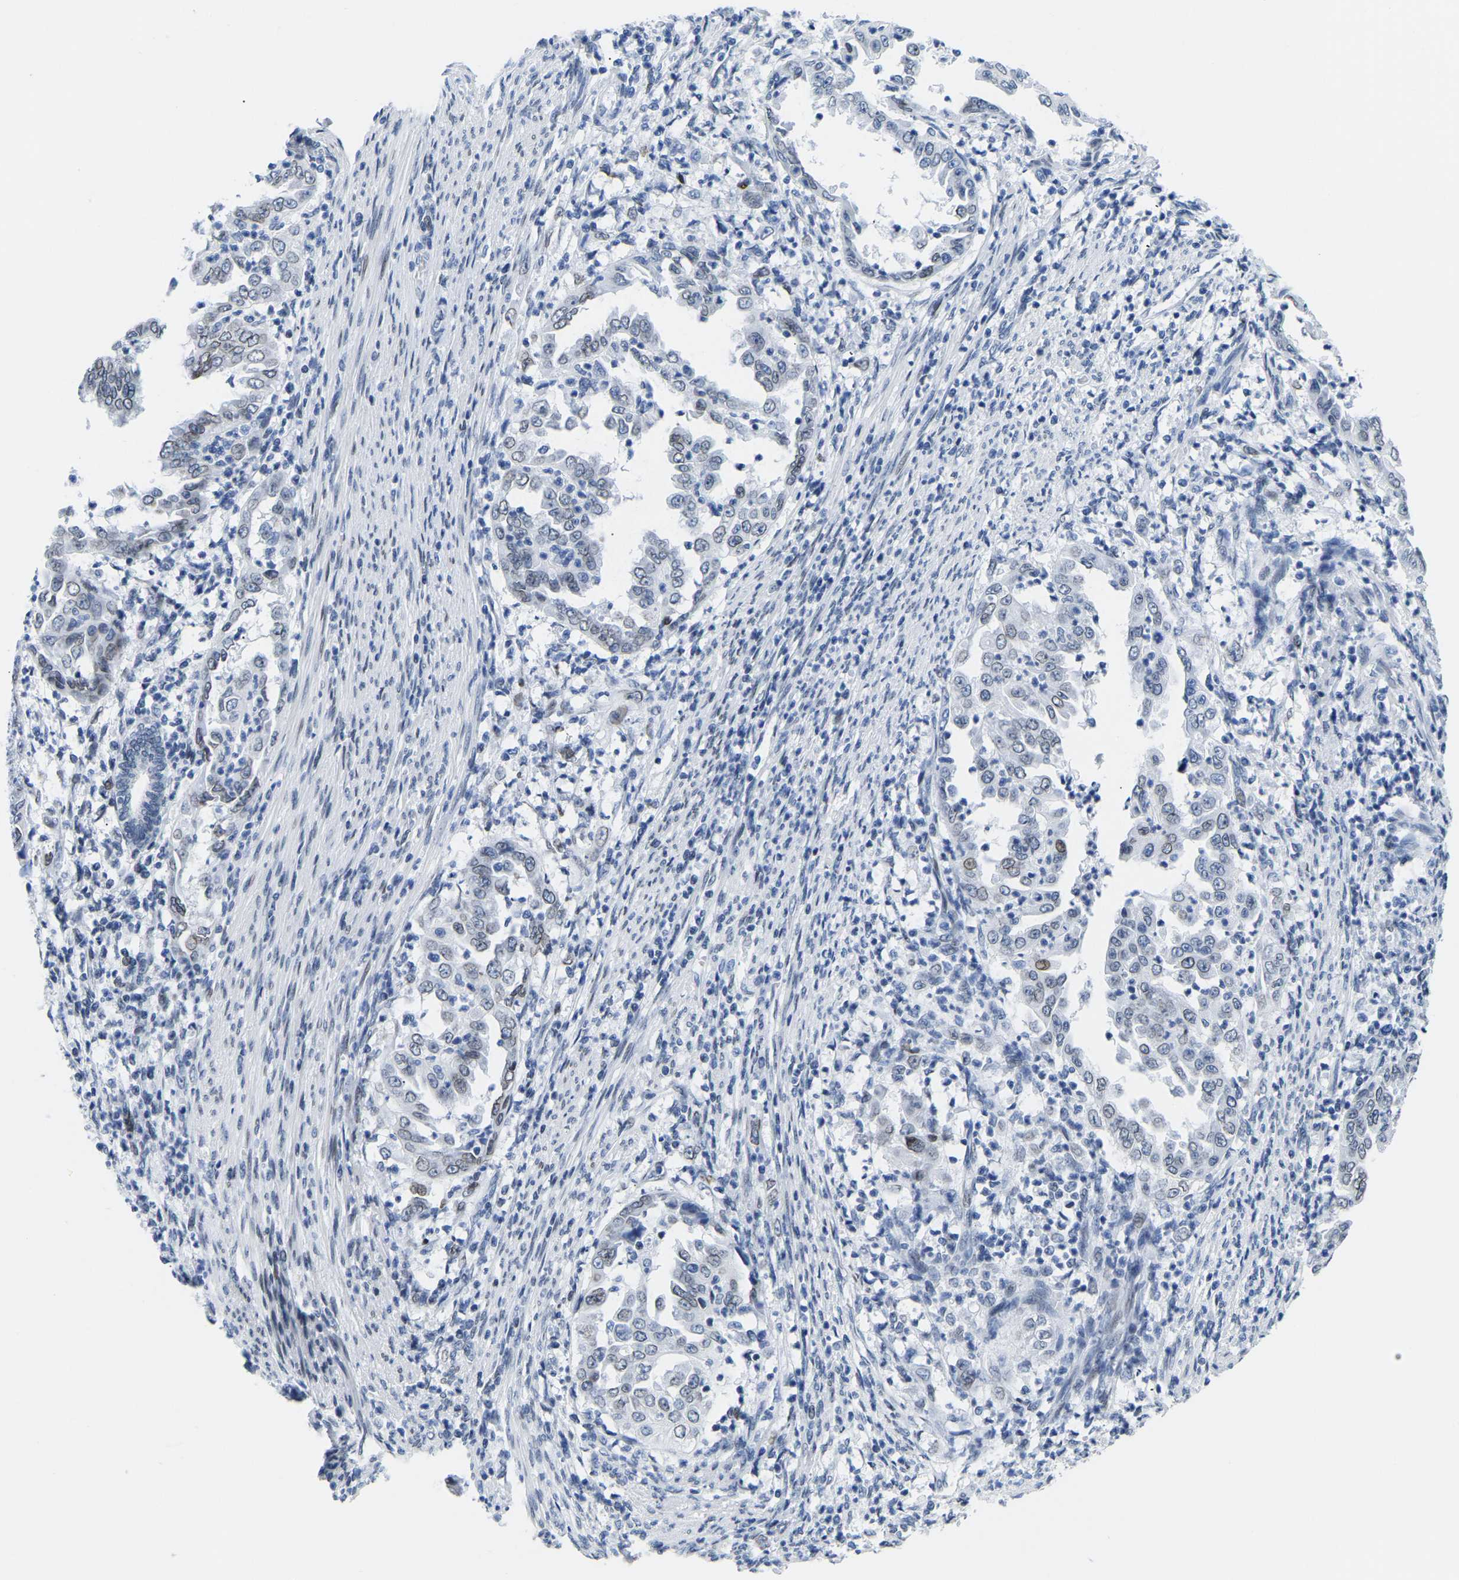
{"staining": {"intensity": "weak", "quantity": "25%-75%", "location": "cytoplasmic/membranous,nuclear"}, "tissue": "endometrial cancer", "cell_type": "Tumor cells", "image_type": "cancer", "snomed": [{"axis": "morphology", "description": "Adenocarcinoma, NOS"}, {"axis": "topography", "description": "Endometrium"}], "caption": "Protein staining of endometrial cancer tissue shows weak cytoplasmic/membranous and nuclear expression in approximately 25%-75% of tumor cells. (Brightfield microscopy of DAB IHC at high magnification).", "gene": "UPK3A", "patient": {"sex": "female", "age": 85}}